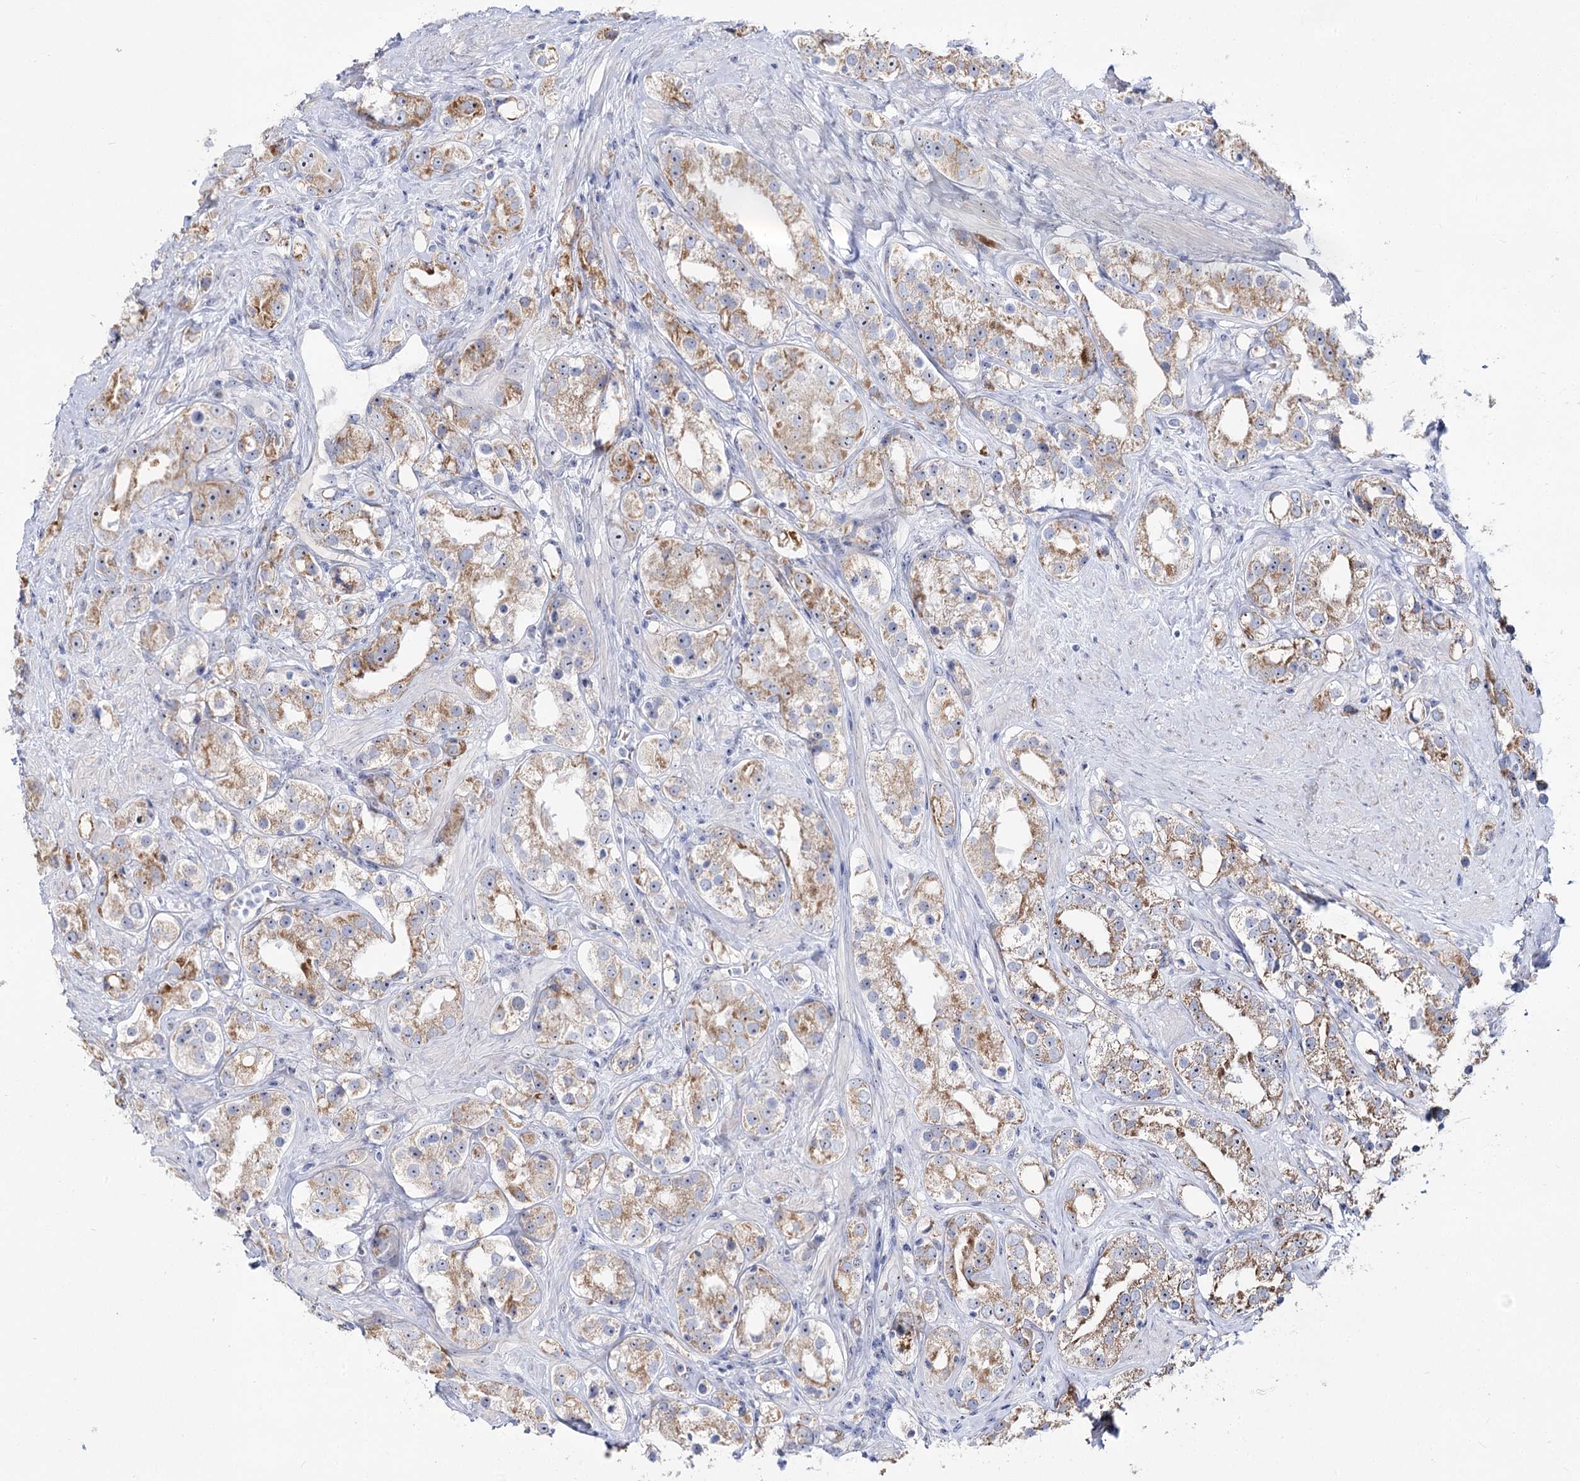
{"staining": {"intensity": "moderate", "quantity": ">75%", "location": "cytoplasmic/membranous,nuclear"}, "tissue": "prostate cancer", "cell_type": "Tumor cells", "image_type": "cancer", "snomed": [{"axis": "morphology", "description": "Adenocarcinoma, NOS"}, {"axis": "topography", "description": "Prostate"}], "caption": "A photomicrograph of prostate cancer stained for a protein displays moderate cytoplasmic/membranous and nuclear brown staining in tumor cells. The protein is shown in brown color, while the nuclei are stained blue.", "gene": "SUOX", "patient": {"sex": "male", "age": 79}}